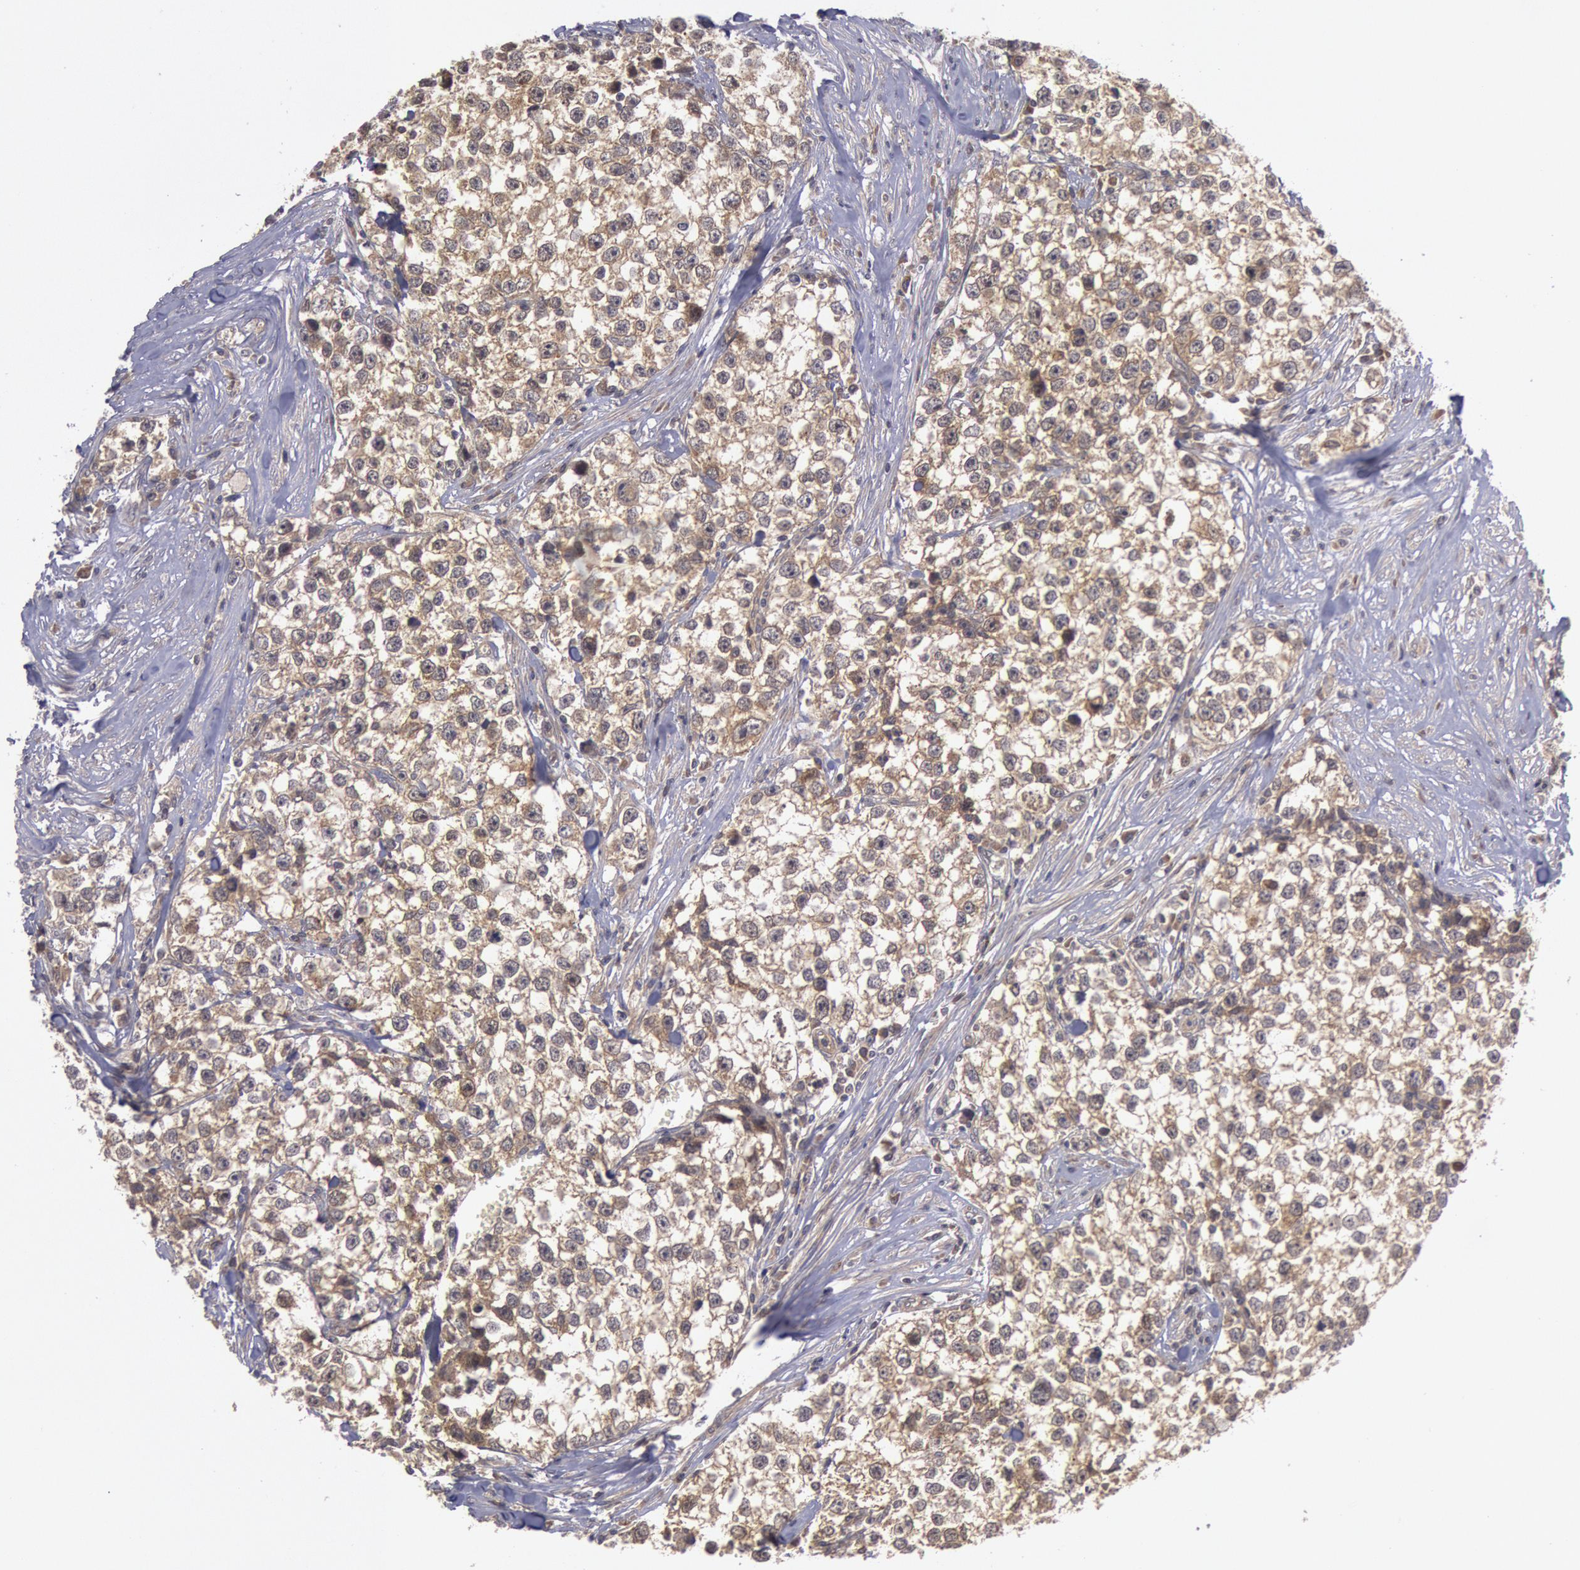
{"staining": {"intensity": "moderate", "quantity": ">75%", "location": "cytoplasmic/membranous"}, "tissue": "testis cancer", "cell_type": "Tumor cells", "image_type": "cancer", "snomed": [{"axis": "morphology", "description": "Seminoma, NOS"}, {"axis": "morphology", "description": "Carcinoma, Embryonal, NOS"}, {"axis": "topography", "description": "Testis"}], "caption": "Immunohistochemical staining of seminoma (testis) exhibits moderate cytoplasmic/membranous protein positivity in about >75% of tumor cells. The staining is performed using DAB (3,3'-diaminobenzidine) brown chromogen to label protein expression. The nuclei are counter-stained blue using hematoxylin.", "gene": "BRAF", "patient": {"sex": "male", "age": 30}}